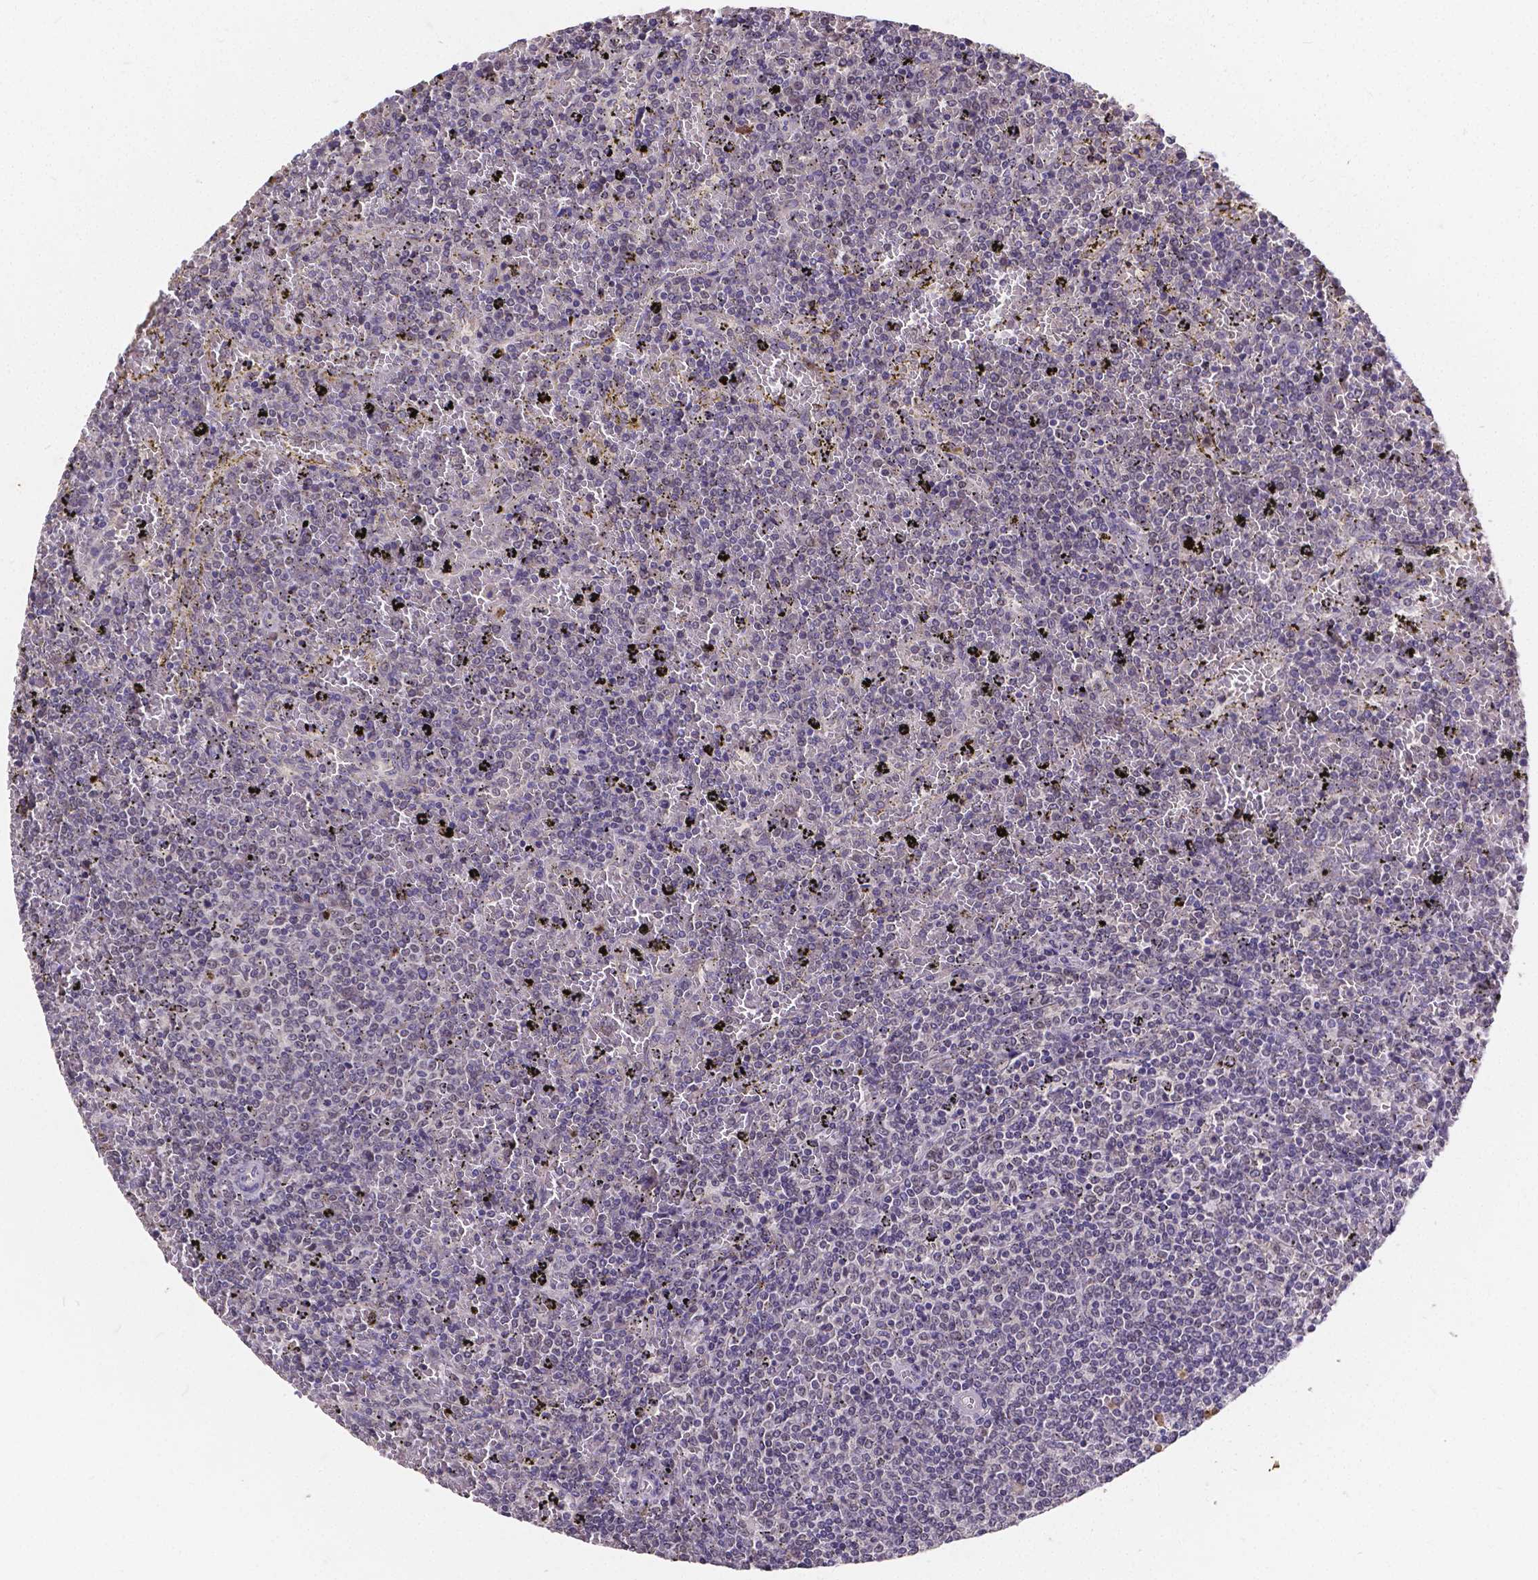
{"staining": {"intensity": "negative", "quantity": "none", "location": "none"}, "tissue": "lymphoma", "cell_type": "Tumor cells", "image_type": "cancer", "snomed": [{"axis": "morphology", "description": "Malignant lymphoma, non-Hodgkin's type, Low grade"}, {"axis": "topography", "description": "Spleen"}], "caption": "Photomicrograph shows no significant protein staining in tumor cells of low-grade malignant lymphoma, non-Hodgkin's type.", "gene": "CTNNA2", "patient": {"sex": "female", "age": 77}}